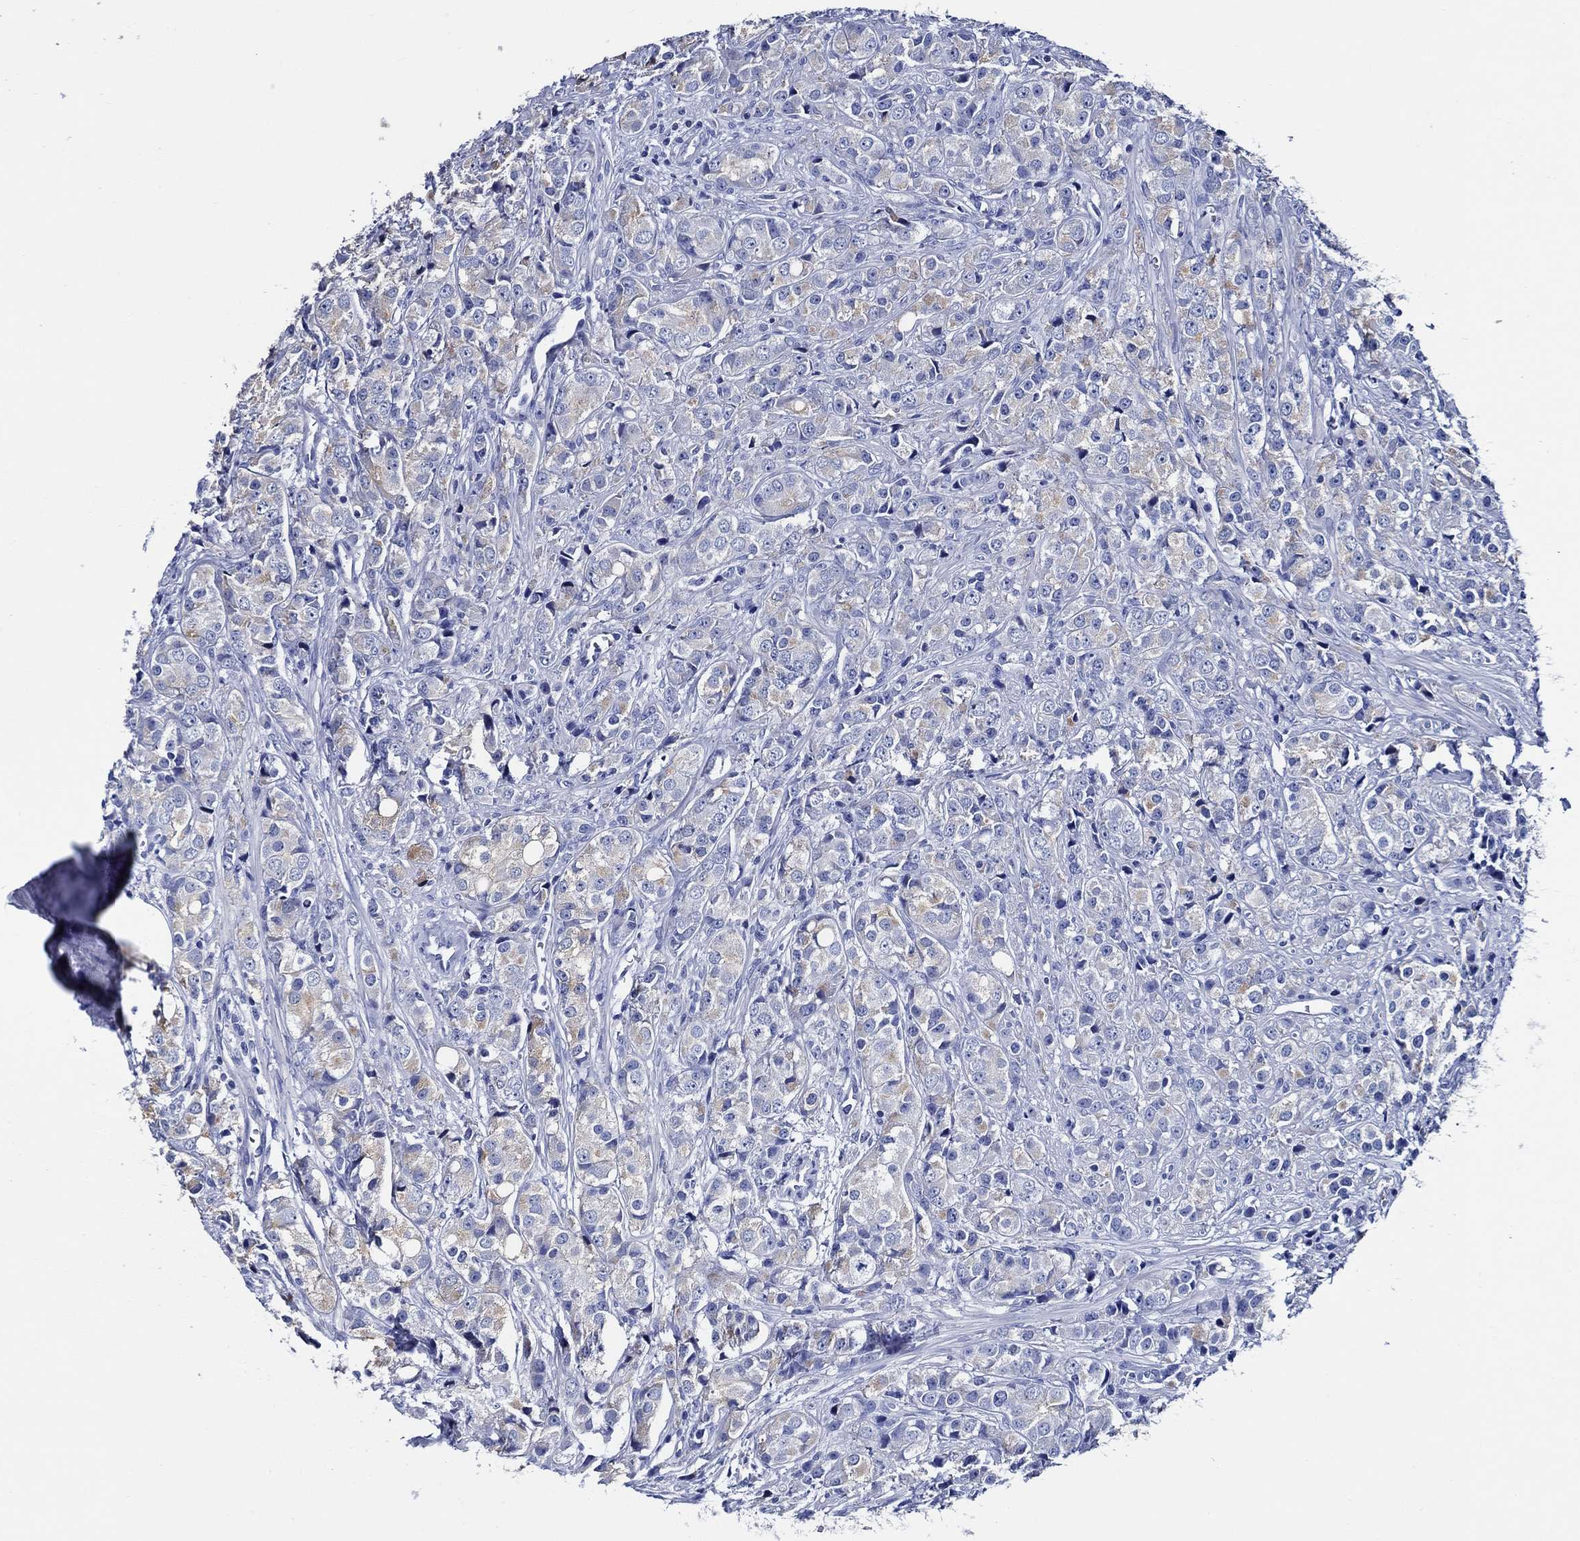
{"staining": {"intensity": "weak", "quantity": "25%-75%", "location": "cytoplasmic/membranous"}, "tissue": "prostate cancer", "cell_type": "Tumor cells", "image_type": "cancer", "snomed": [{"axis": "morphology", "description": "Adenocarcinoma, Medium grade"}, {"axis": "topography", "description": "Prostate"}], "caption": "Protein analysis of adenocarcinoma (medium-grade) (prostate) tissue displays weak cytoplasmic/membranous positivity in approximately 25%-75% of tumor cells.", "gene": "WDR62", "patient": {"sex": "male", "age": 74}}